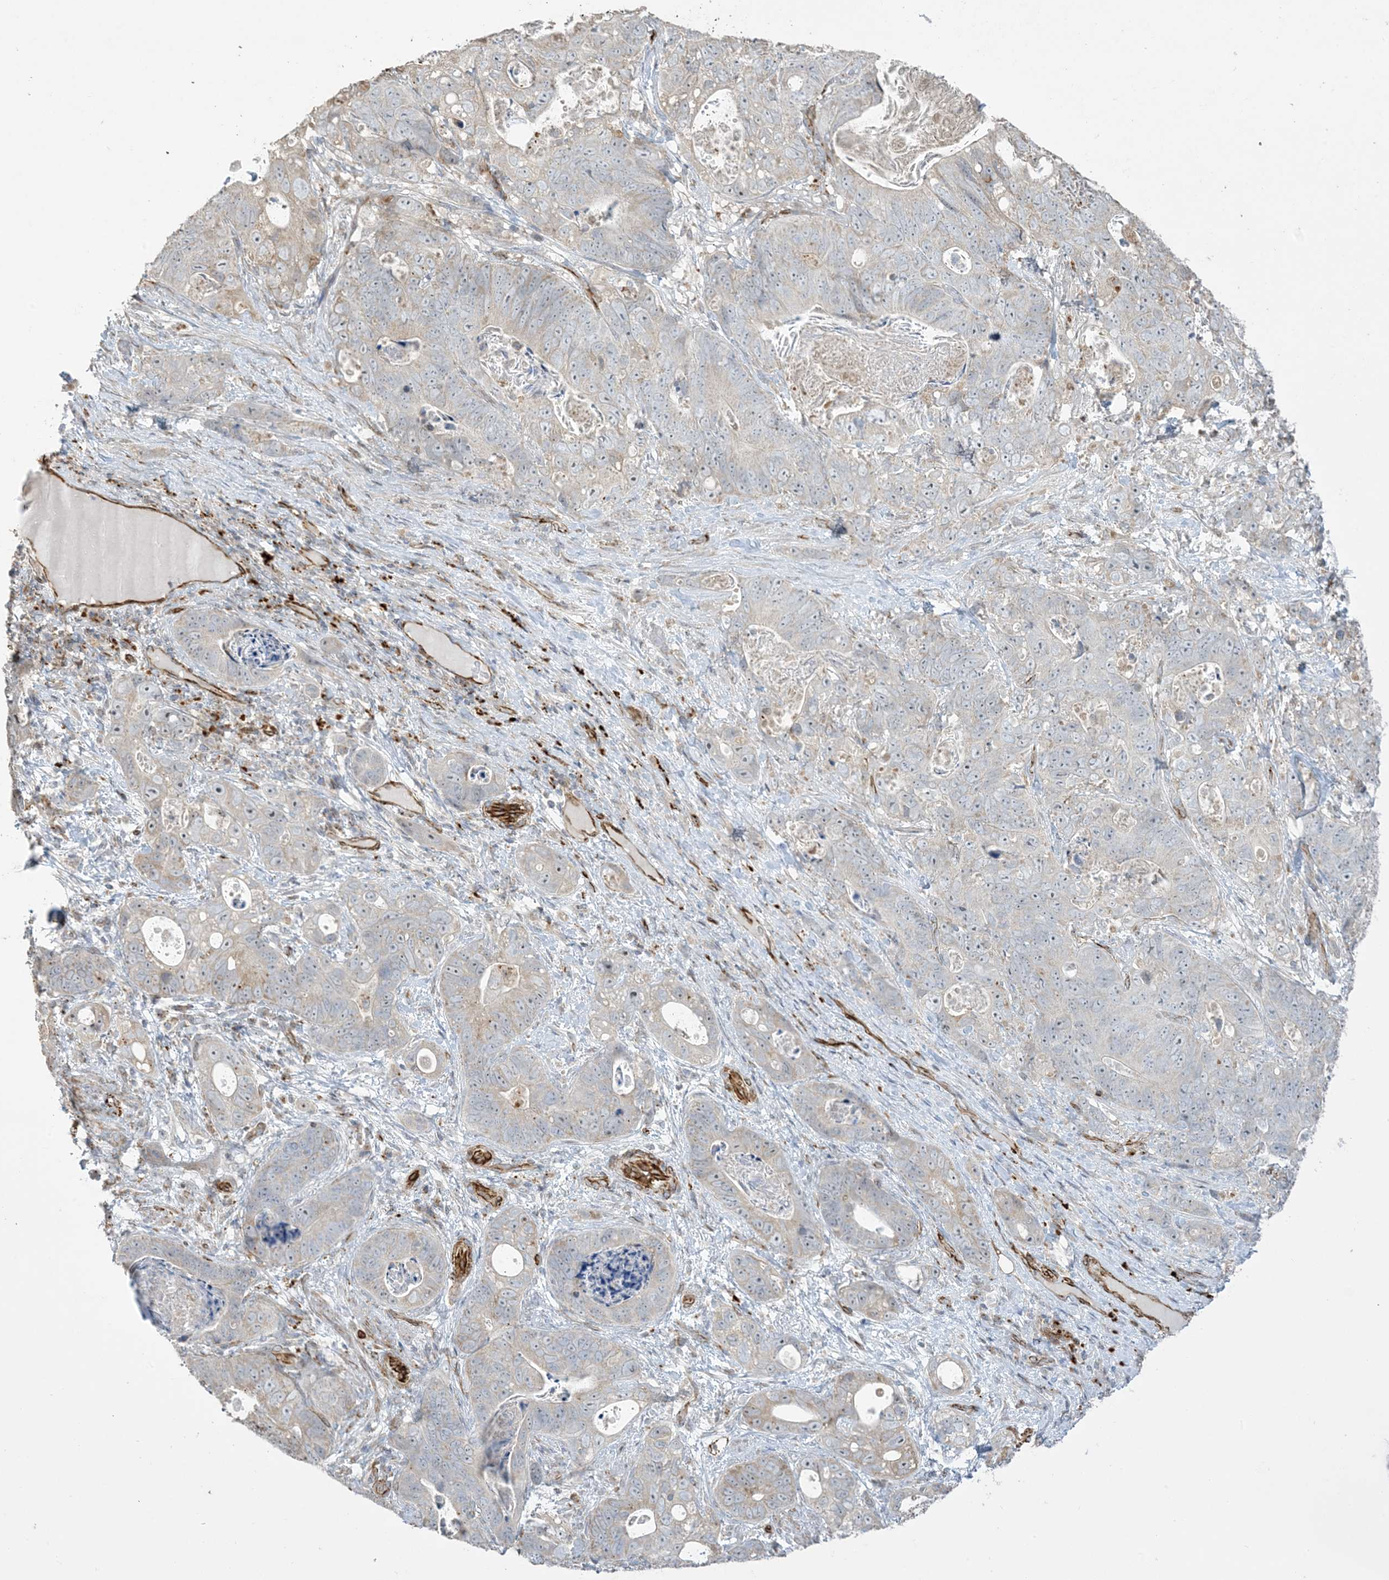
{"staining": {"intensity": "weak", "quantity": "<25%", "location": "cytoplasmic/membranous"}, "tissue": "stomach cancer", "cell_type": "Tumor cells", "image_type": "cancer", "snomed": [{"axis": "morphology", "description": "Normal tissue, NOS"}, {"axis": "morphology", "description": "Adenocarcinoma, NOS"}, {"axis": "topography", "description": "Stomach"}], "caption": "DAB (3,3'-diaminobenzidine) immunohistochemical staining of stomach cancer exhibits no significant expression in tumor cells. (DAB immunohistochemistry (IHC), high magnification).", "gene": "AGA", "patient": {"sex": "female", "age": 89}}